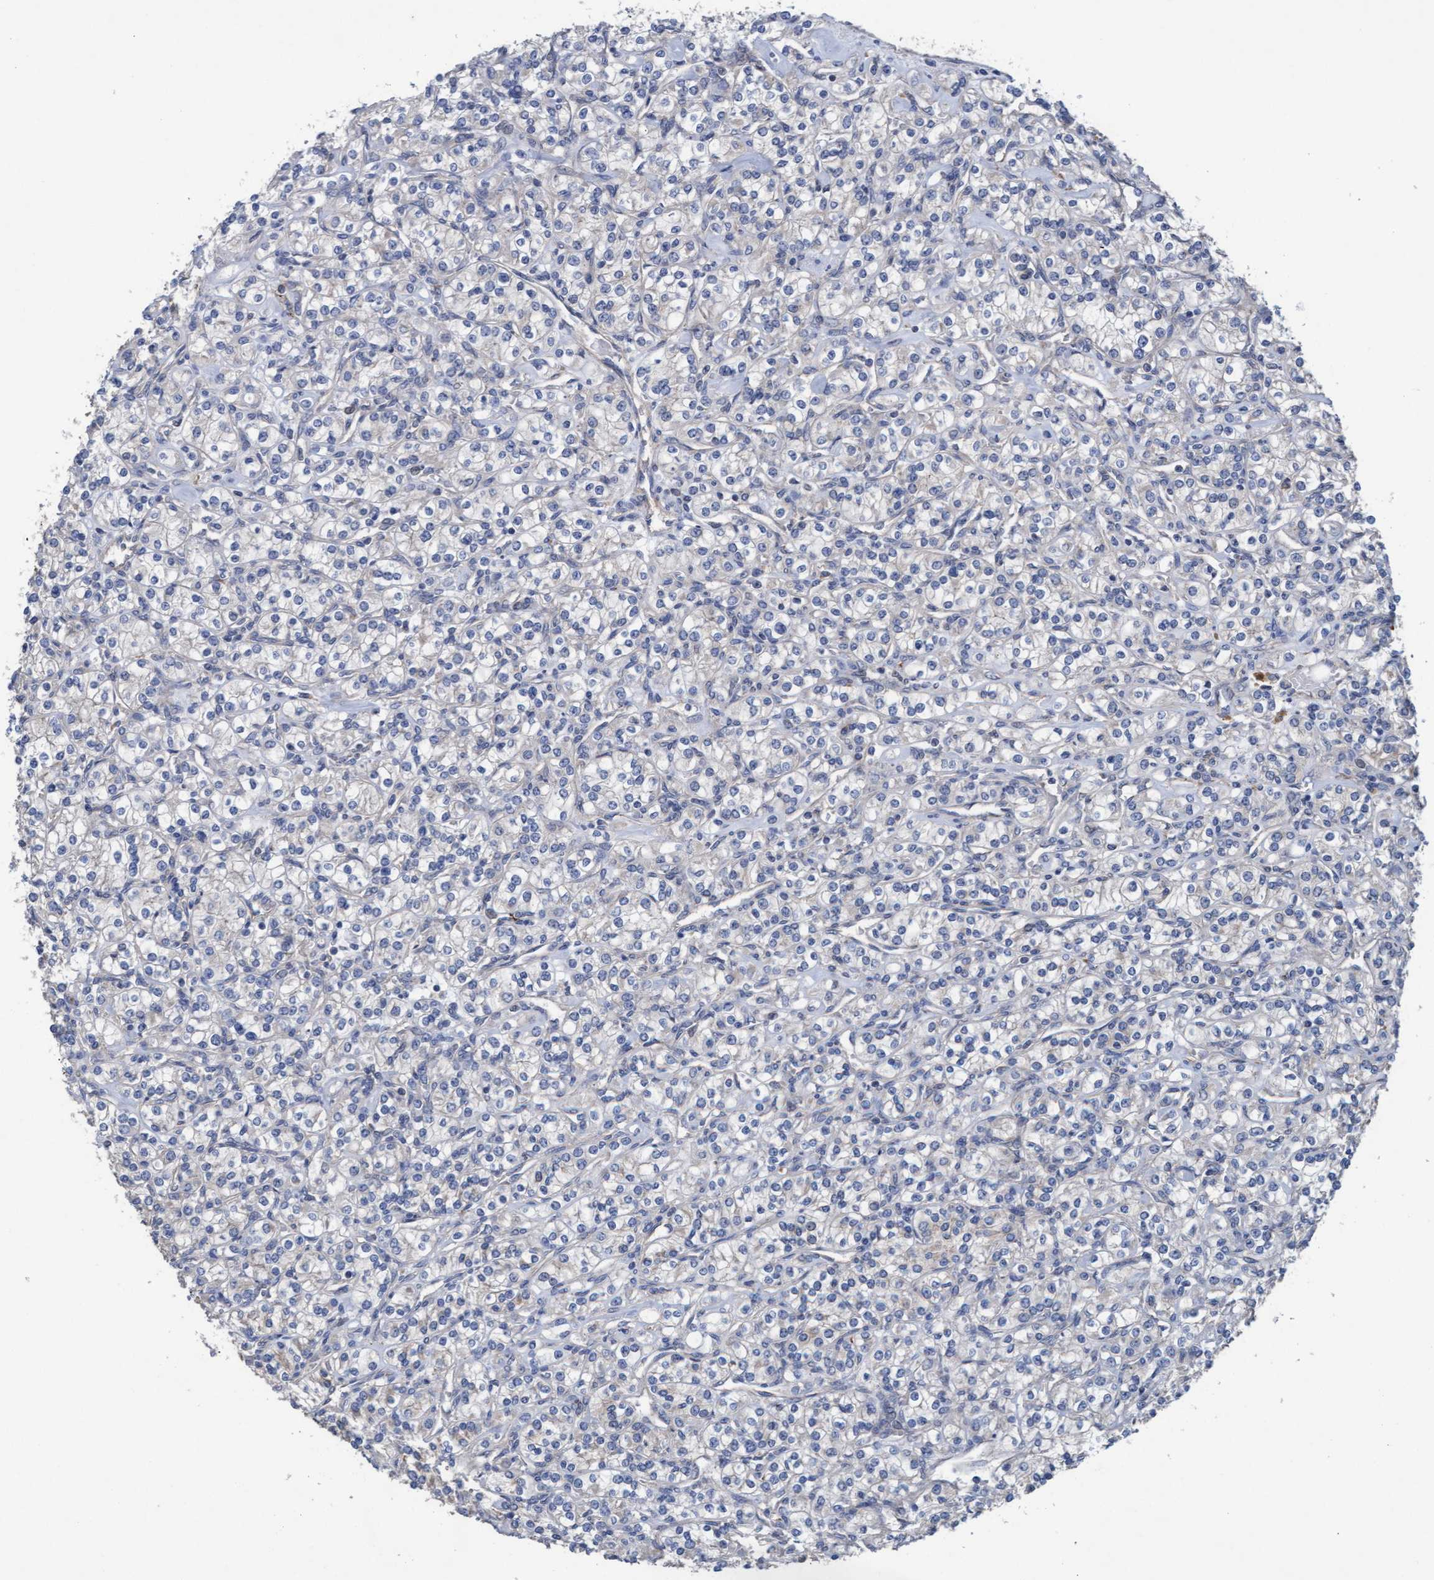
{"staining": {"intensity": "negative", "quantity": "none", "location": "none"}, "tissue": "renal cancer", "cell_type": "Tumor cells", "image_type": "cancer", "snomed": [{"axis": "morphology", "description": "Adenocarcinoma, NOS"}, {"axis": "topography", "description": "Kidney"}], "caption": "An immunohistochemistry (IHC) image of renal cancer is shown. There is no staining in tumor cells of renal cancer.", "gene": "MRPL38", "patient": {"sex": "male", "age": 77}}